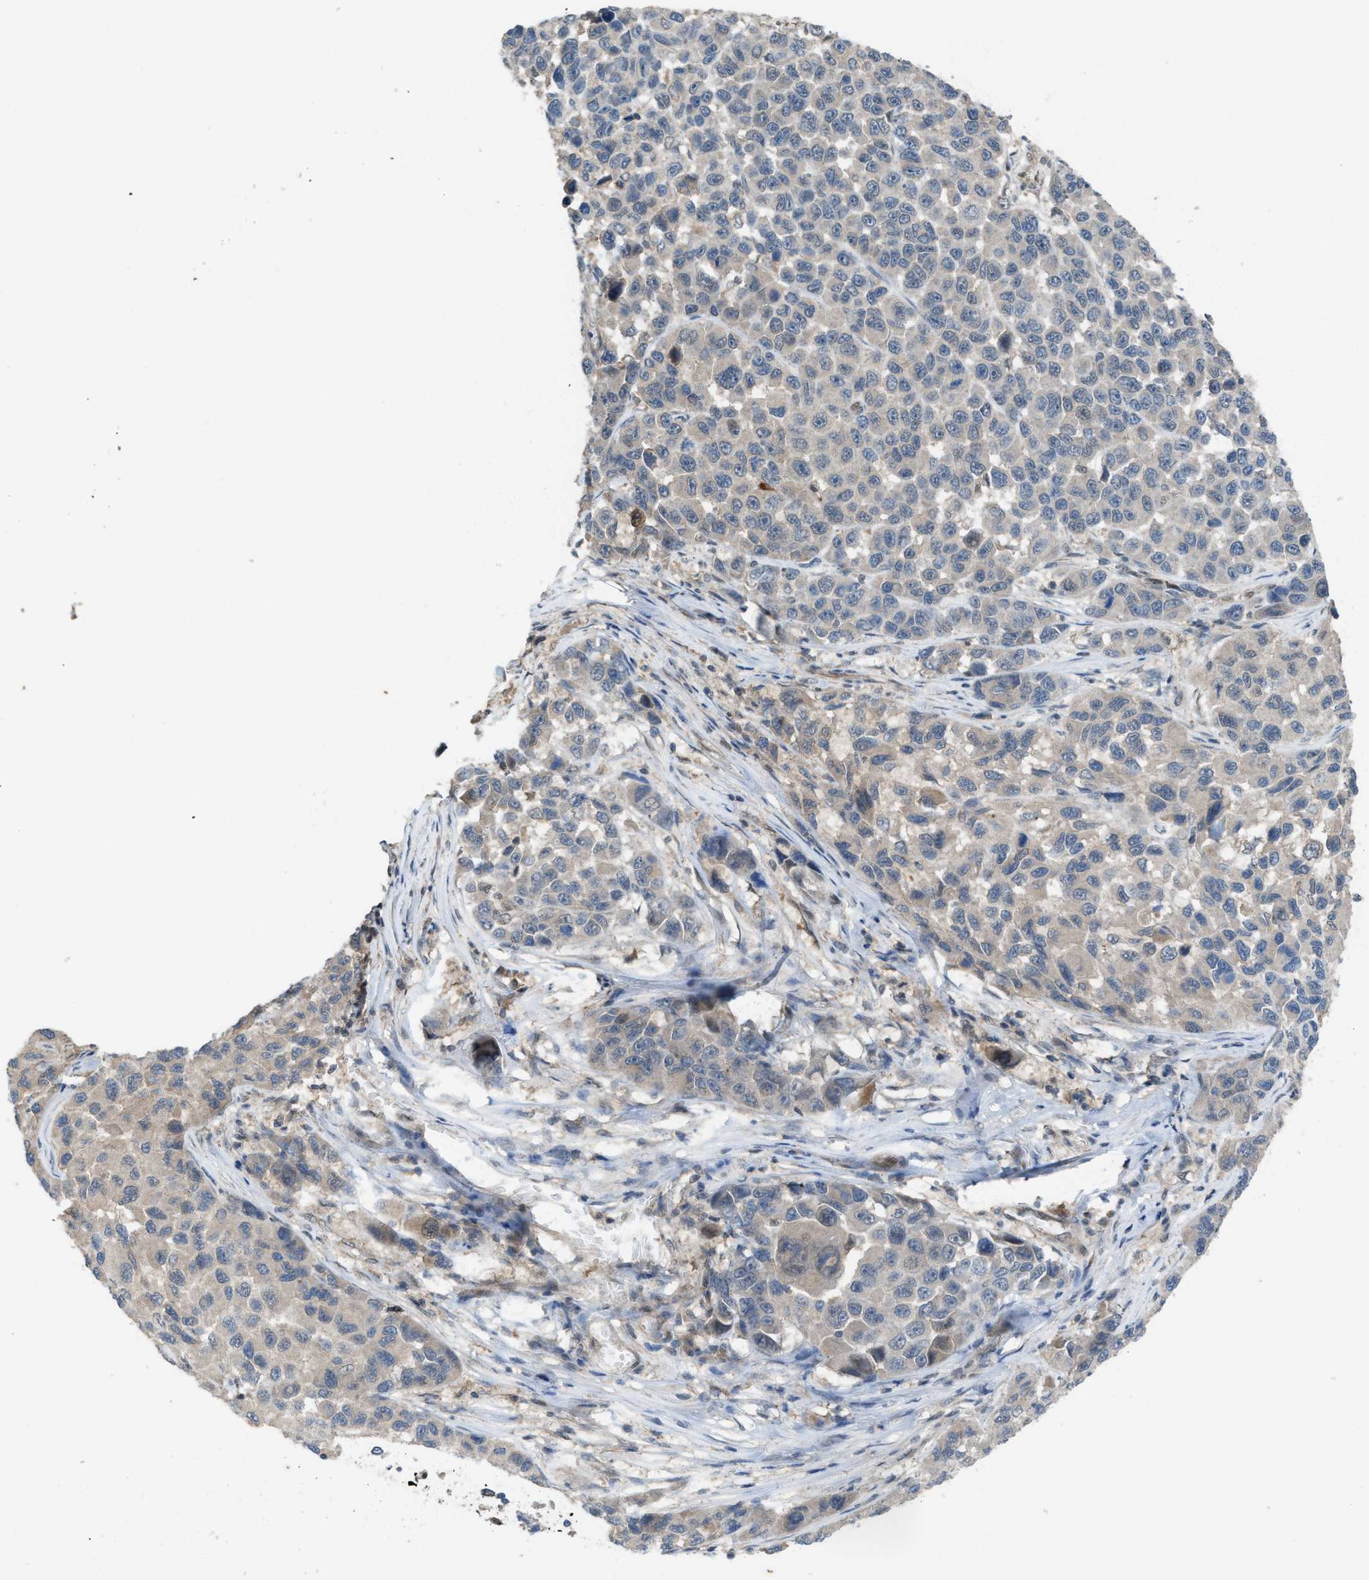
{"staining": {"intensity": "negative", "quantity": "none", "location": "none"}, "tissue": "melanoma", "cell_type": "Tumor cells", "image_type": "cancer", "snomed": [{"axis": "morphology", "description": "Malignant melanoma, NOS"}, {"axis": "topography", "description": "Skin"}], "caption": "This photomicrograph is of malignant melanoma stained with immunohistochemistry to label a protein in brown with the nuclei are counter-stained blue. There is no positivity in tumor cells.", "gene": "PLAA", "patient": {"sex": "male", "age": 53}}